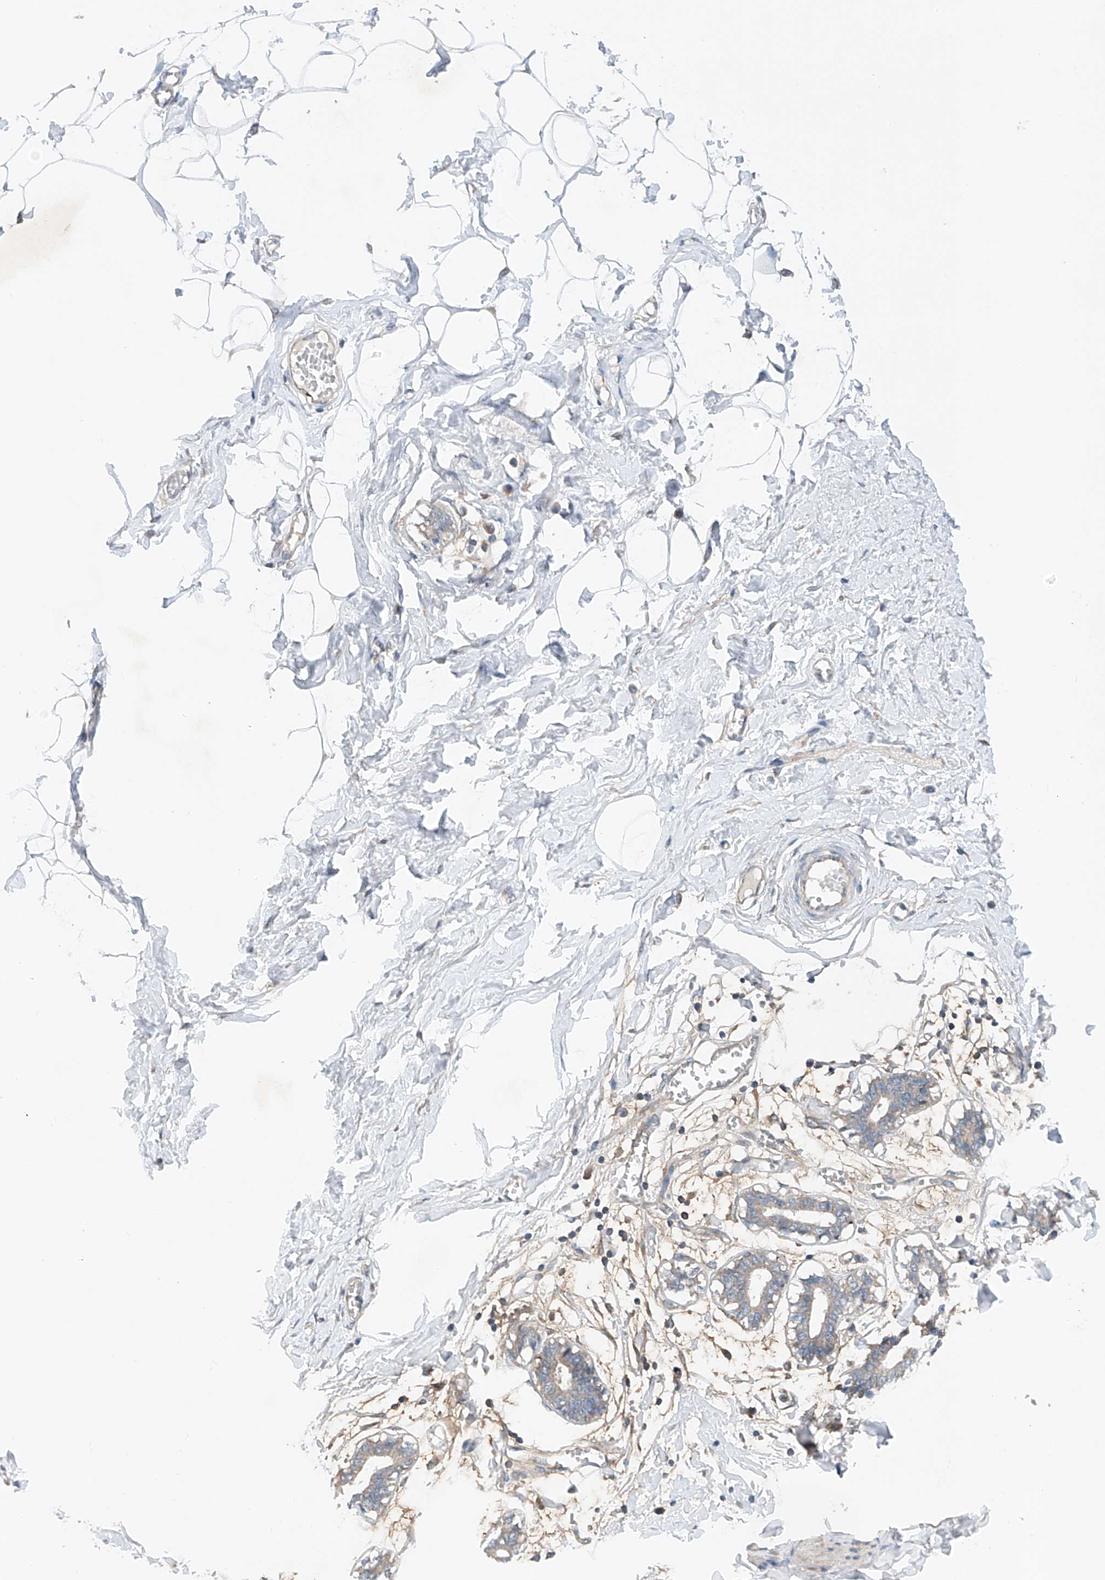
{"staining": {"intensity": "negative", "quantity": "none", "location": "none"}, "tissue": "breast", "cell_type": "Adipocytes", "image_type": "normal", "snomed": [{"axis": "morphology", "description": "Normal tissue, NOS"}, {"axis": "topography", "description": "Breast"}], "caption": "Unremarkable breast was stained to show a protein in brown. There is no significant positivity in adipocytes.", "gene": "CEP85L", "patient": {"sex": "female", "age": 27}}